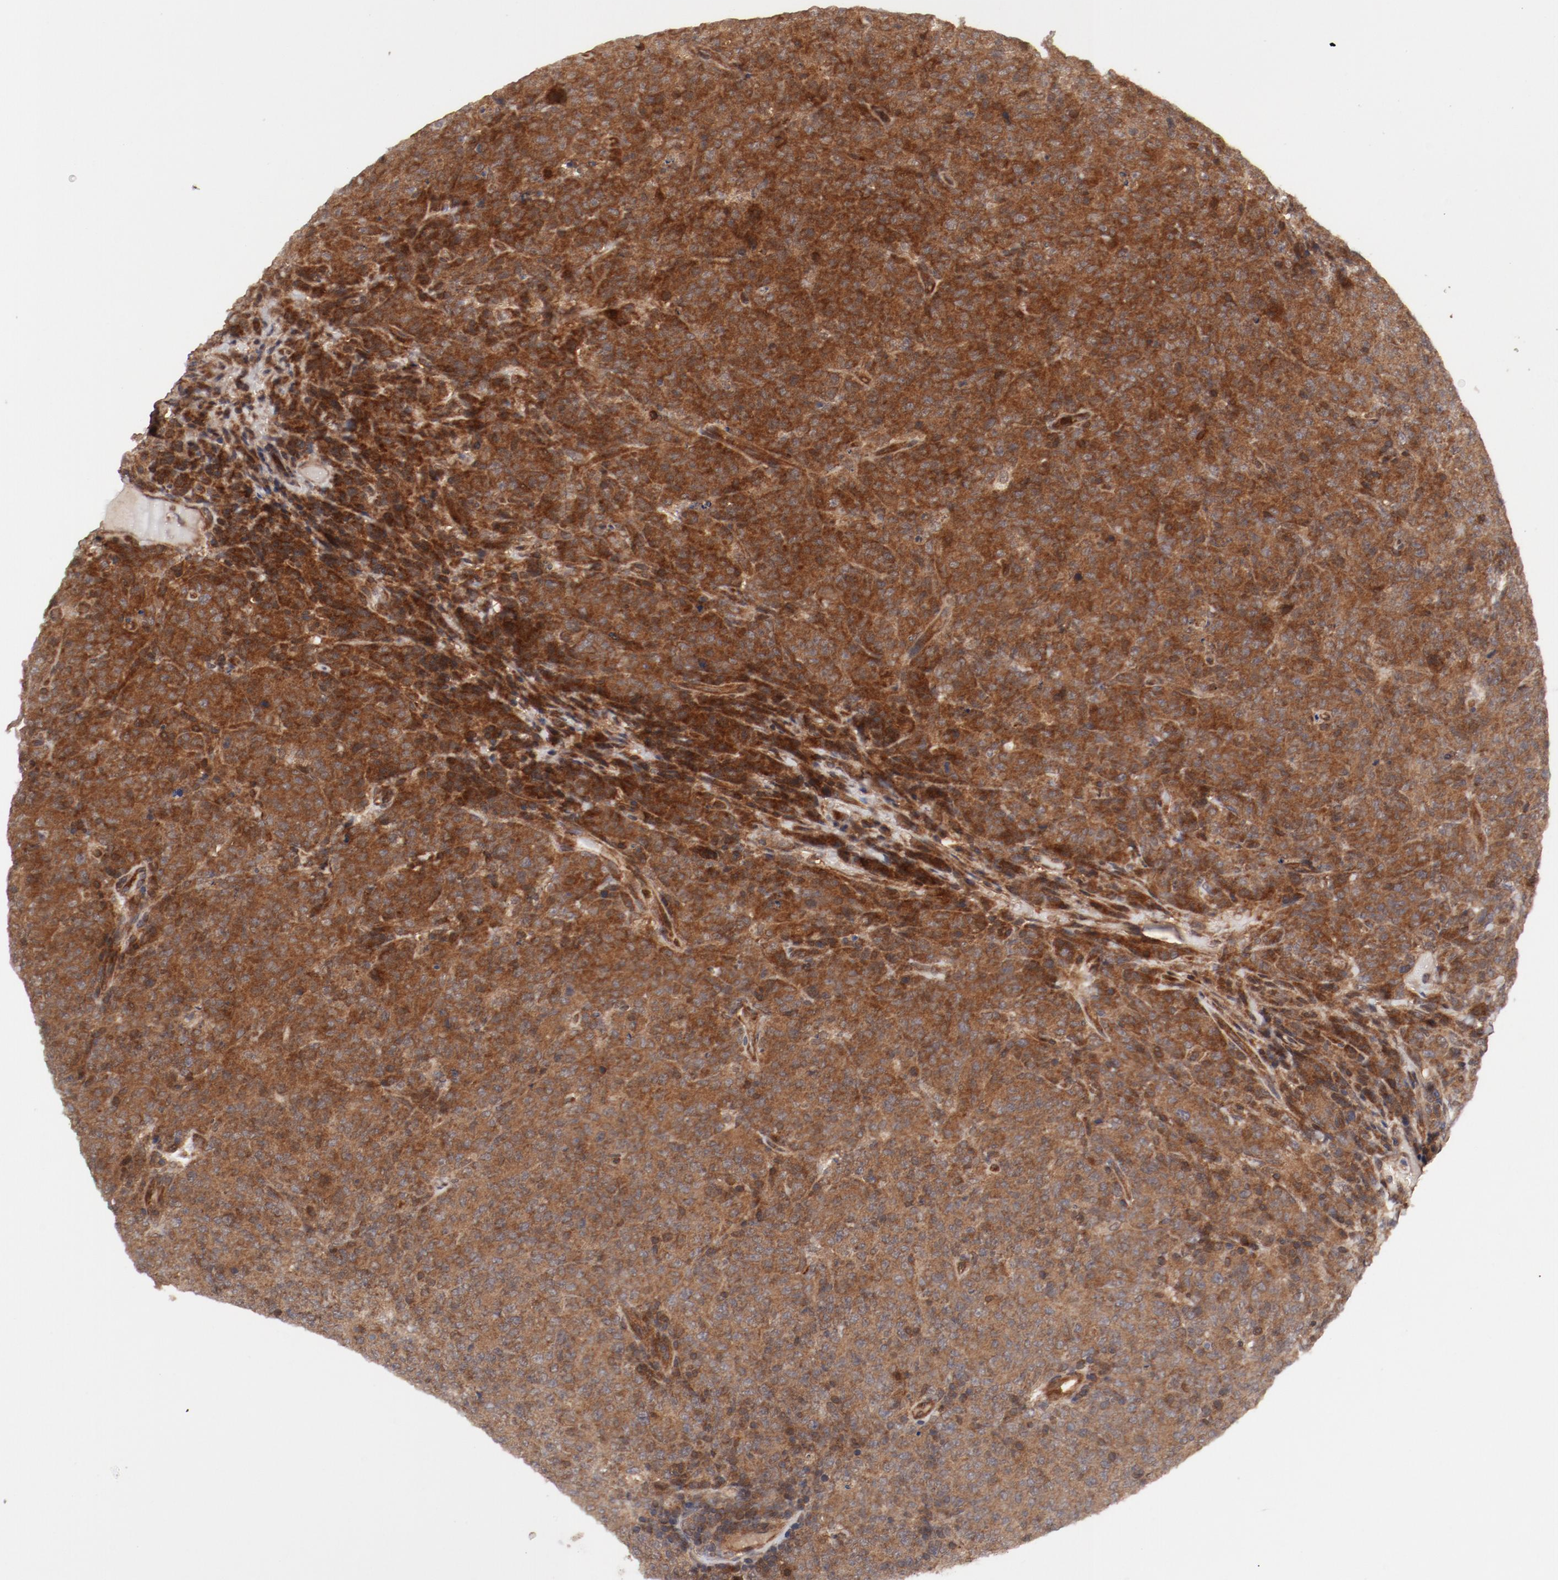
{"staining": {"intensity": "strong", "quantity": ">75%", "location": "cytoplasmic/membranous"}, "tissue": "lymphoma", "cell_type": "Tumor cells", "image_type": "cancer", "snomed": [{"axis": "morphology", "description": "Malignant lymphoma, non-Hodgkin's type, High grade"}, {"axis": "topography", "description": "Tonsil"}], "caption": "A brown stain highlights strong cytoplasmic/membranous expression of a protein in lymphoma tumor cells.", "gene": "GUF1", "patient": {"sex": "female", "age": 36}}